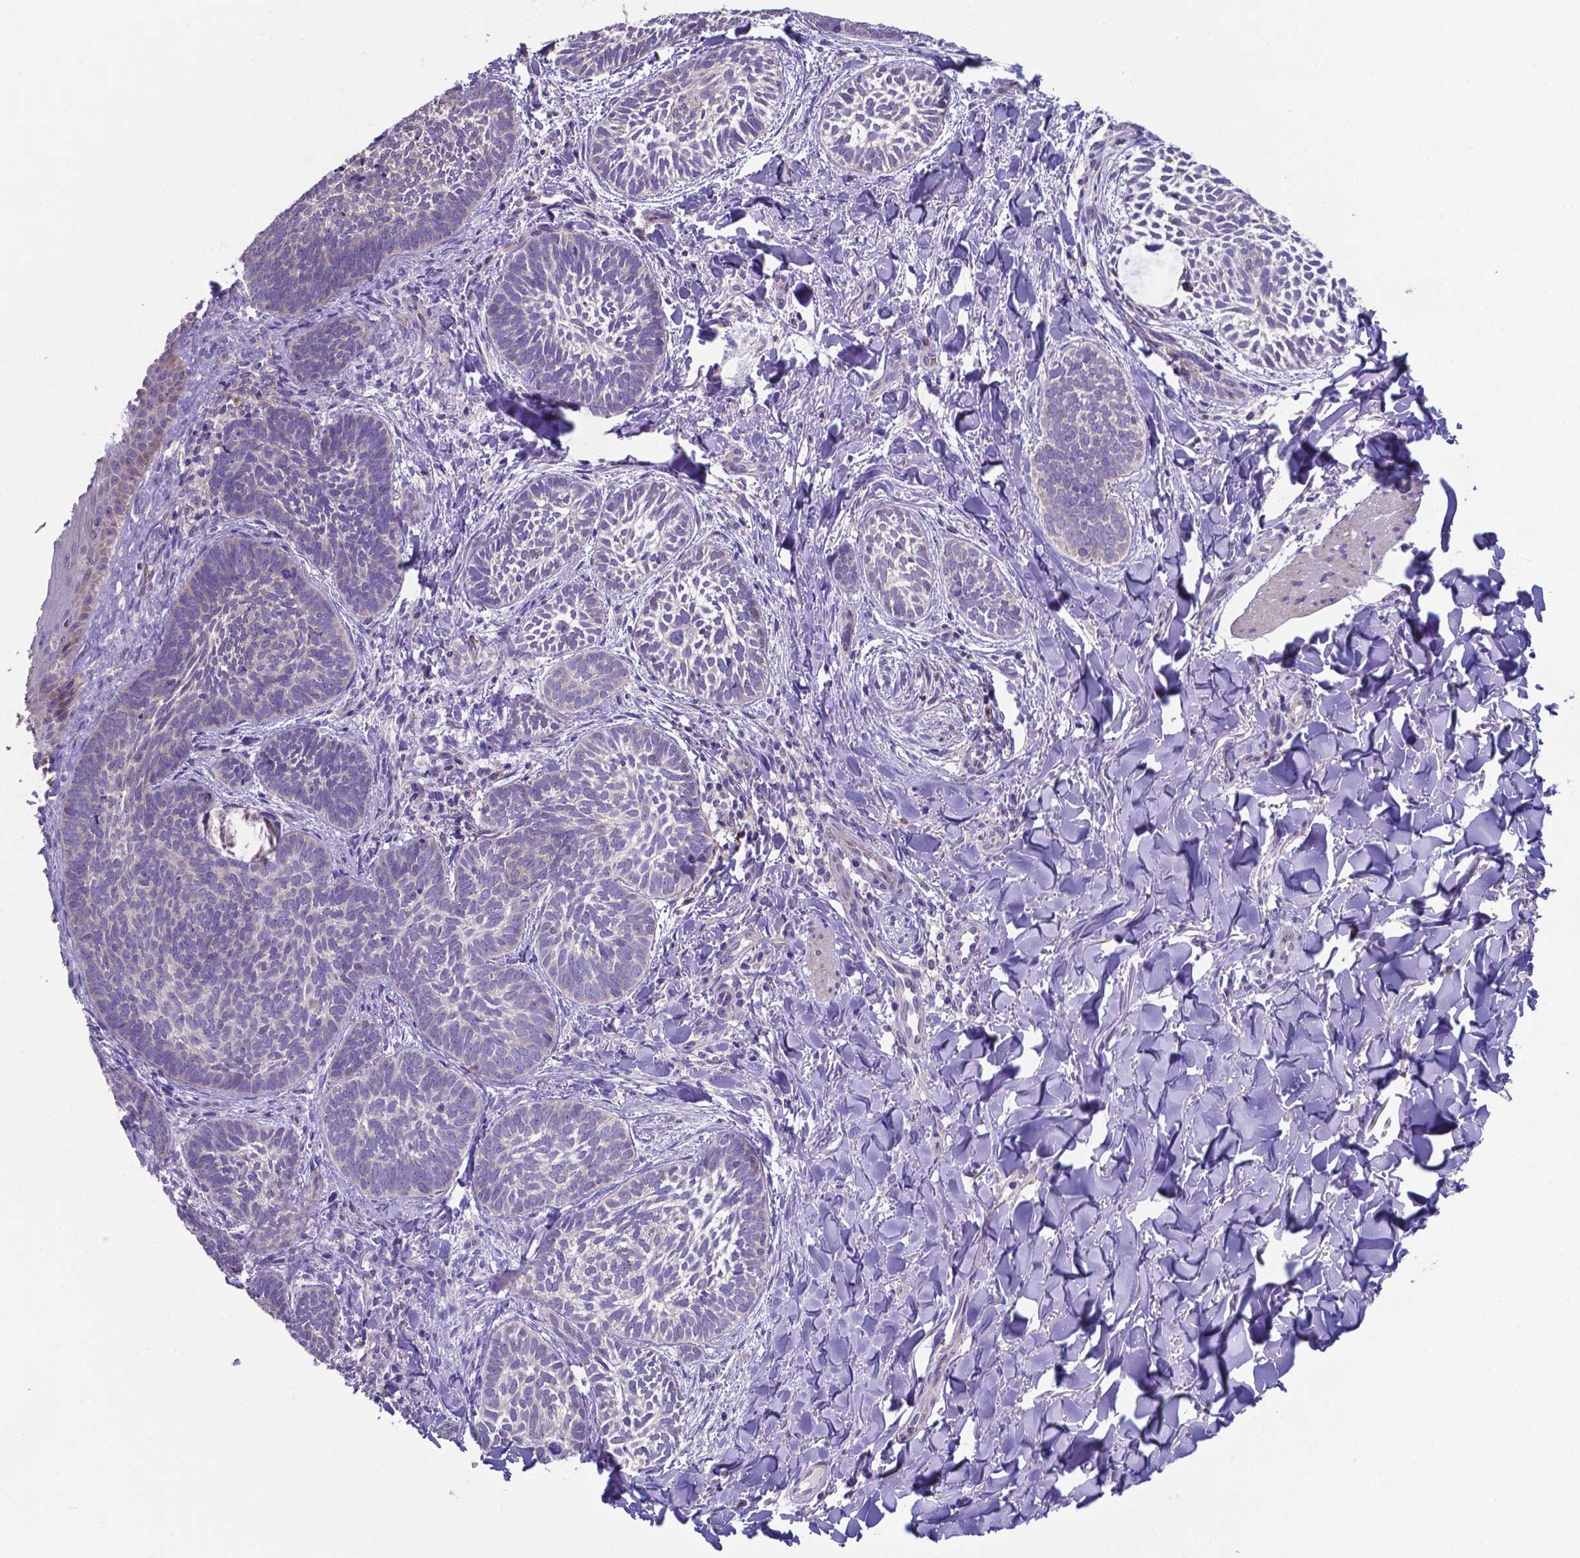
{"staining": {"intensity": "negative", "quantity": "none", "location": "none"}, "tissue": "skin cancer", "cell_type": "Tumor cells", "image_type": "cancer", "snomed": [{"axis": "morphology", "description": "Normal tissue, NOS"}, {"axis": "morphology", "description": "Basal cell carcinoma"}, {"axis": "topography", "description": "Skin"}], "caption": "The IHC image has no significant expression in tumor cells of skin cancer tissue.", "gene": "TYRO3", "patient": {"sex": "male", "age": 46}}